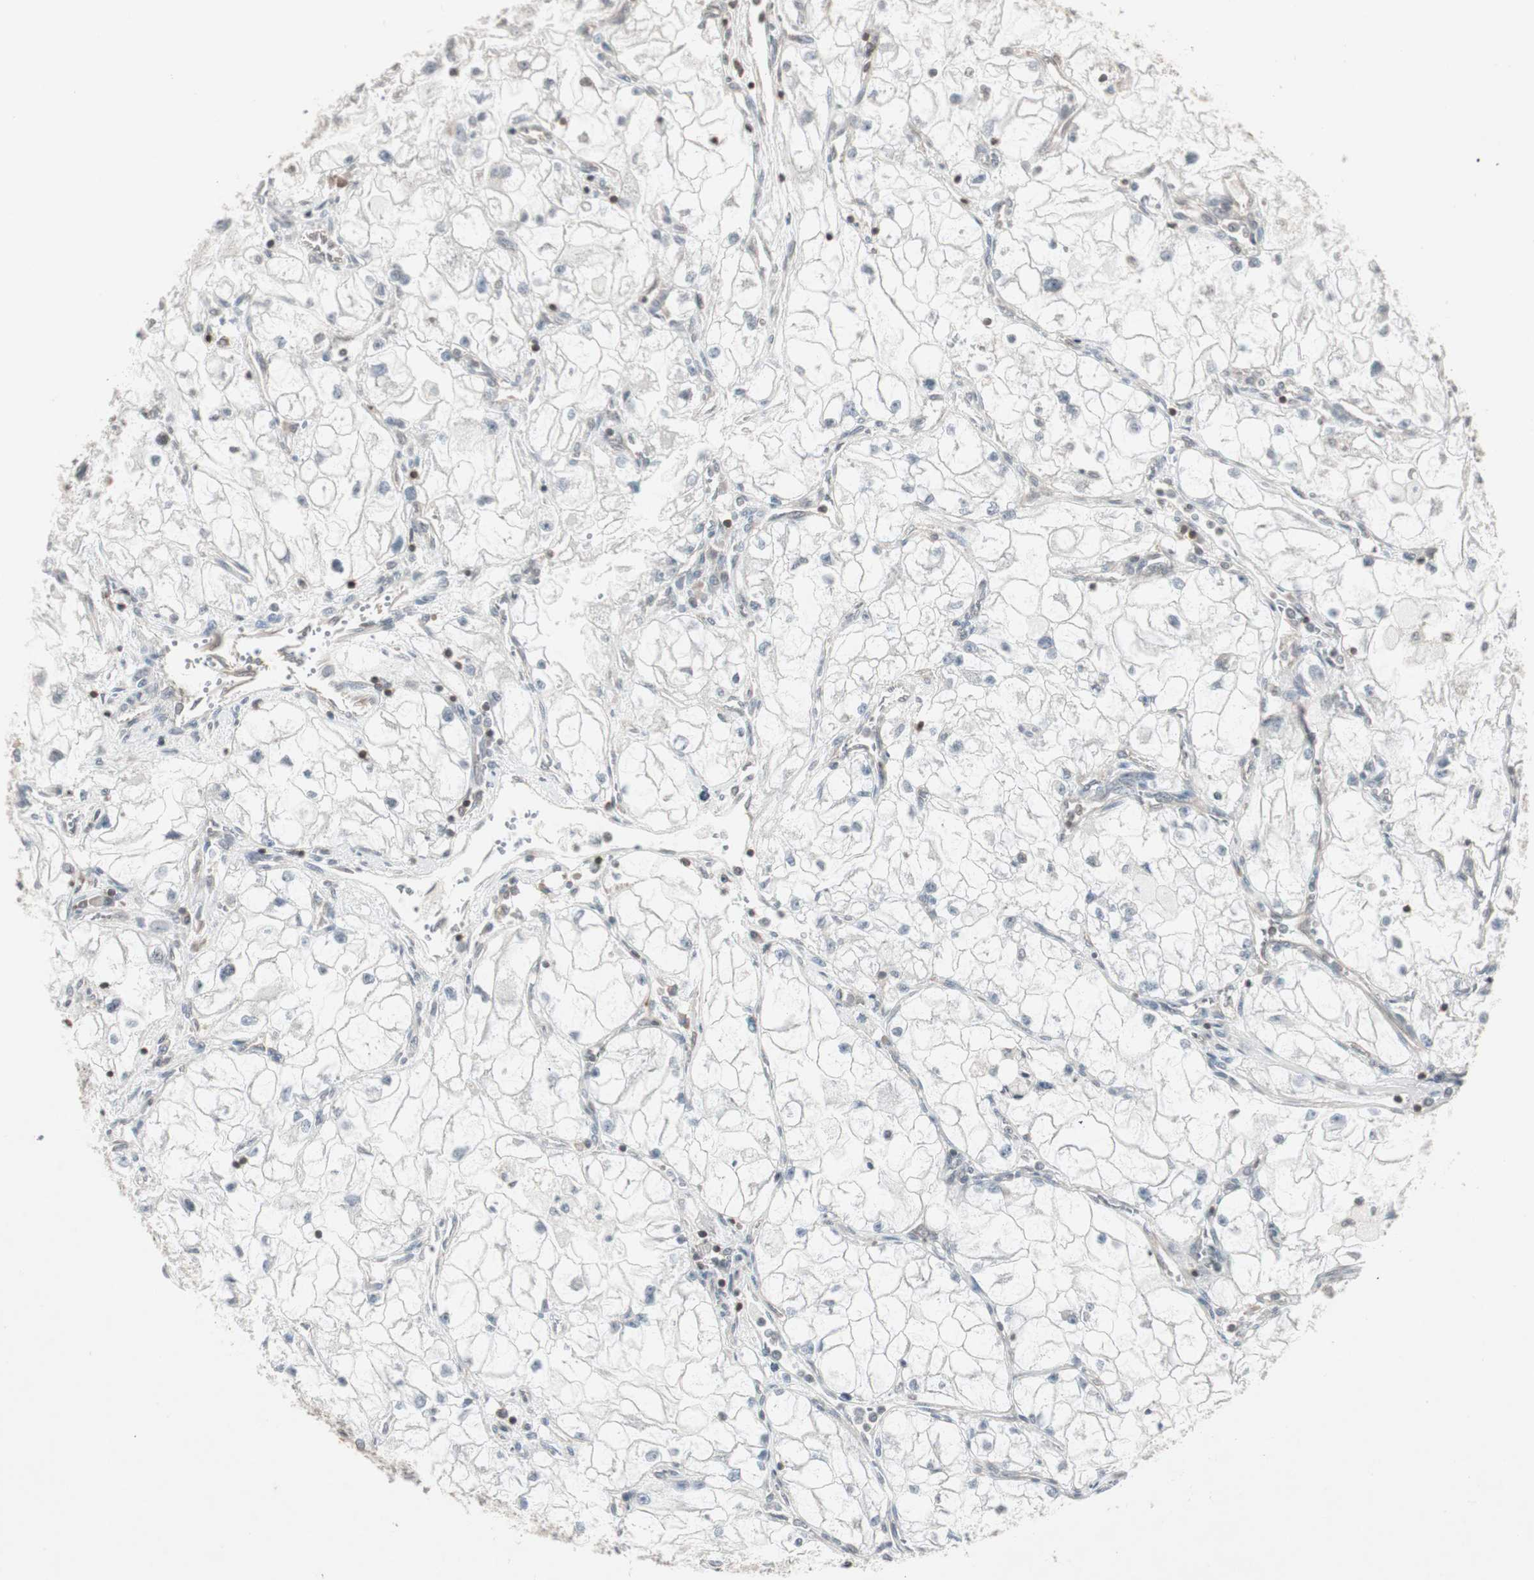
{"staining": {"intensity": "negative", "quantity": "none", "location": "none"}, "tissue": "renal cancer", "cell_type": "Tumor cells", "image_type": "cancer", "snomed": [{"axis": "morphology", "description": "Adenocarcinoma, NOS"}, {"axis": "topography", "description": "Kidney"}], "caption": "Immunohistochemistry micrograph of neoplastic tissue: renal adenocarcinoma stained with DAB (3,3'-diaminobenzidine) exhibits no significant protein expression in tumor cells.", "gene": "ARHGEF1", "patient": {"sex": "female", "age": 70}}